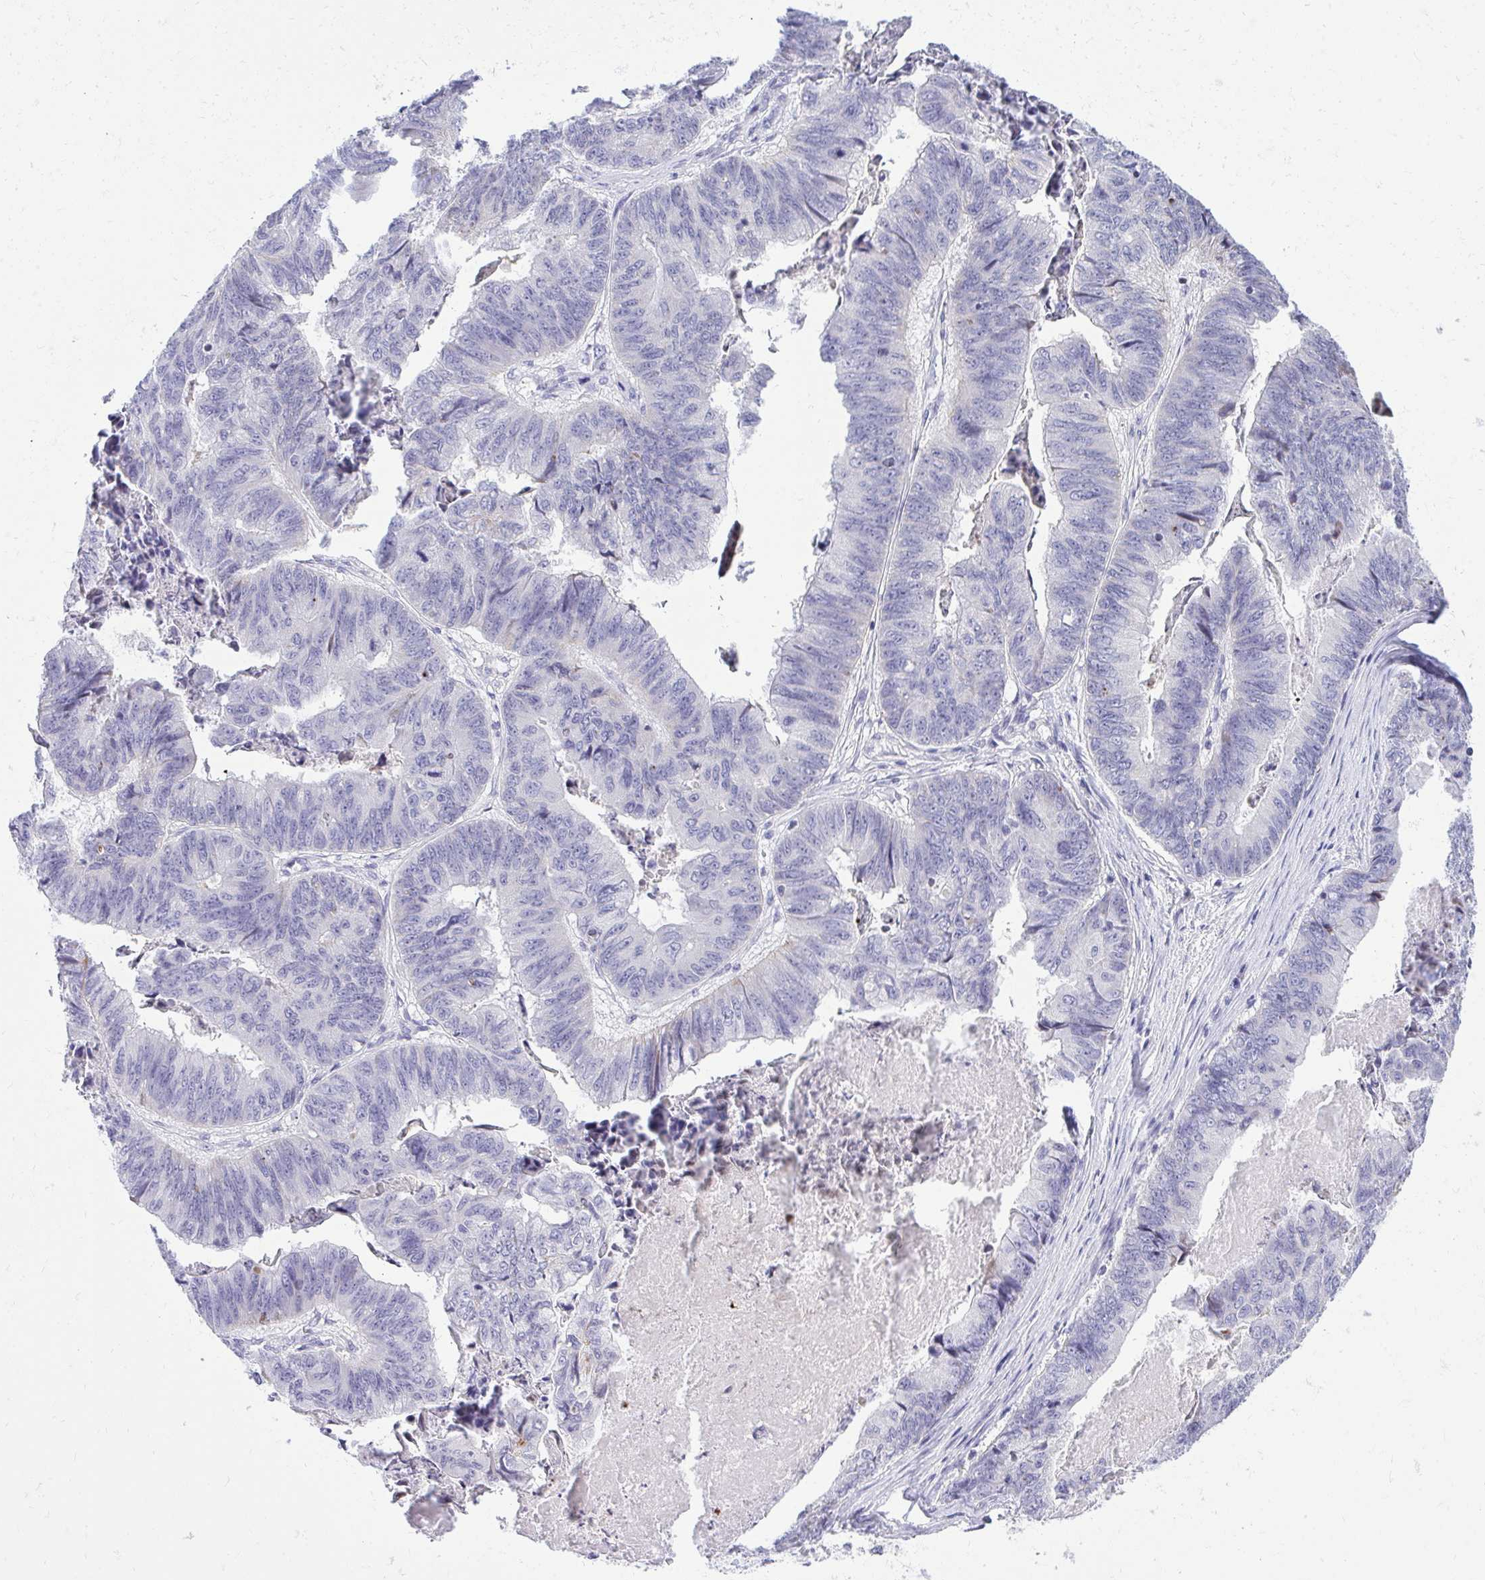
{"staining": {"intensity": "negative", "quantity": "none", "location": "none"}, "tissue": "stomach cancer", "cell_type": "Tumor cells", "image_type": "cancer", "snomed": [{"axis": "morphology", "description": "Adenocarcinoma, NOS"}, {"axis": "topography", "description": "Stomach, lower"}], "caption": "Immunohistochemistry photomicrograph of neoplastic tissue: adenocarcinoma (stomach) stained with DAB reveals no significant protein expression in tumor cells.", "gene": "GABRA1", "patient": {"sex": "male", "age": 77}}